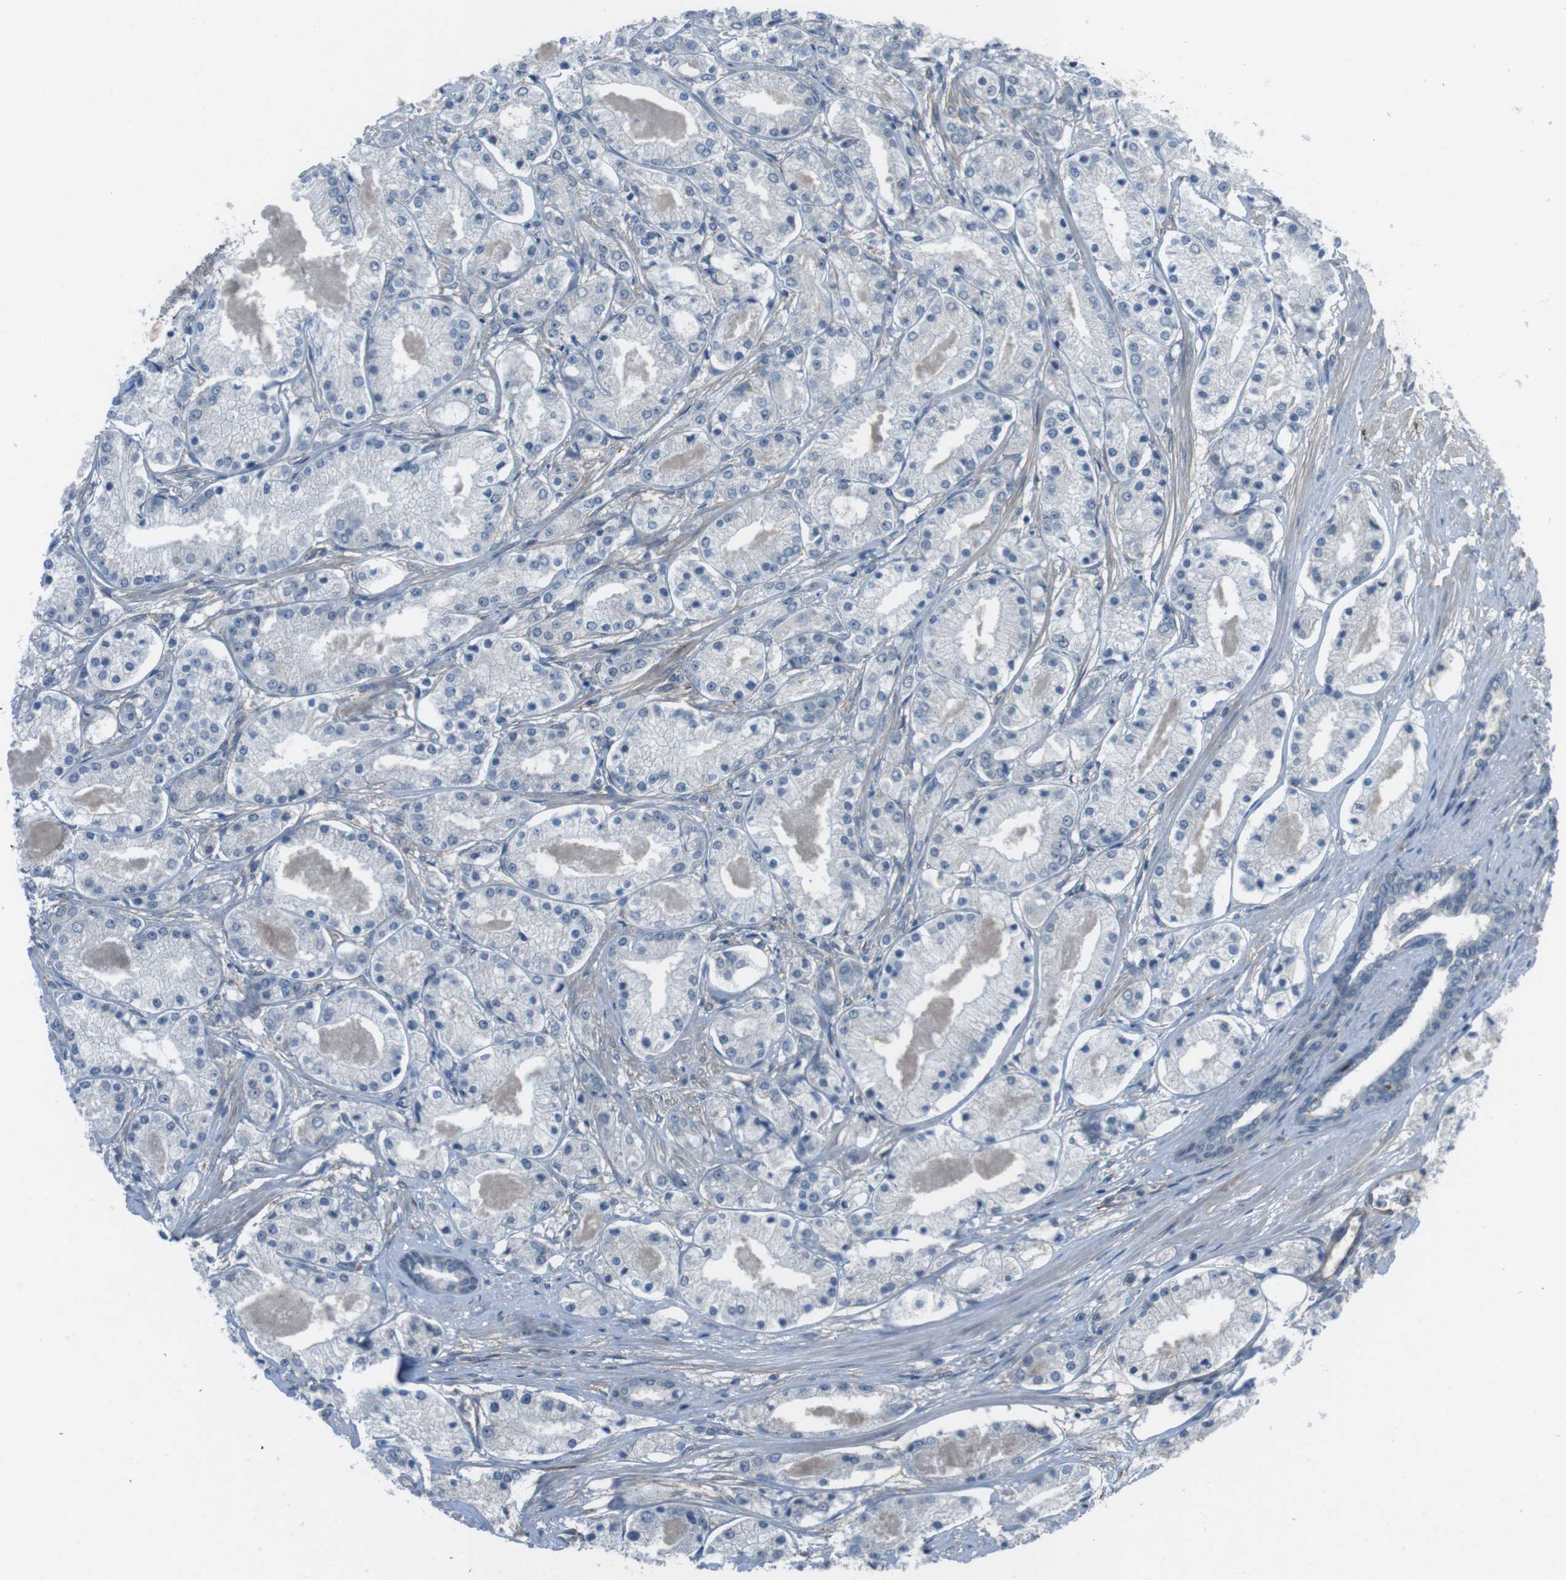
{"staining": {"intensity": "negative", "quantity": "none", "location": "none"}, "tissue": "prostate cancer", "cell_type": "Tumor cells", "image_type": "cancer", "snomed": [{"axis": "morphology", "description": "Adenocarcinoma, High grade"}, {"axis": "topography", "description": "Prostate"}], "caption": "Tumor cells show no significant protein staining in prostate cancer.", "gene": "ANK2", "patient": {"sex": "male", "age": 66}}